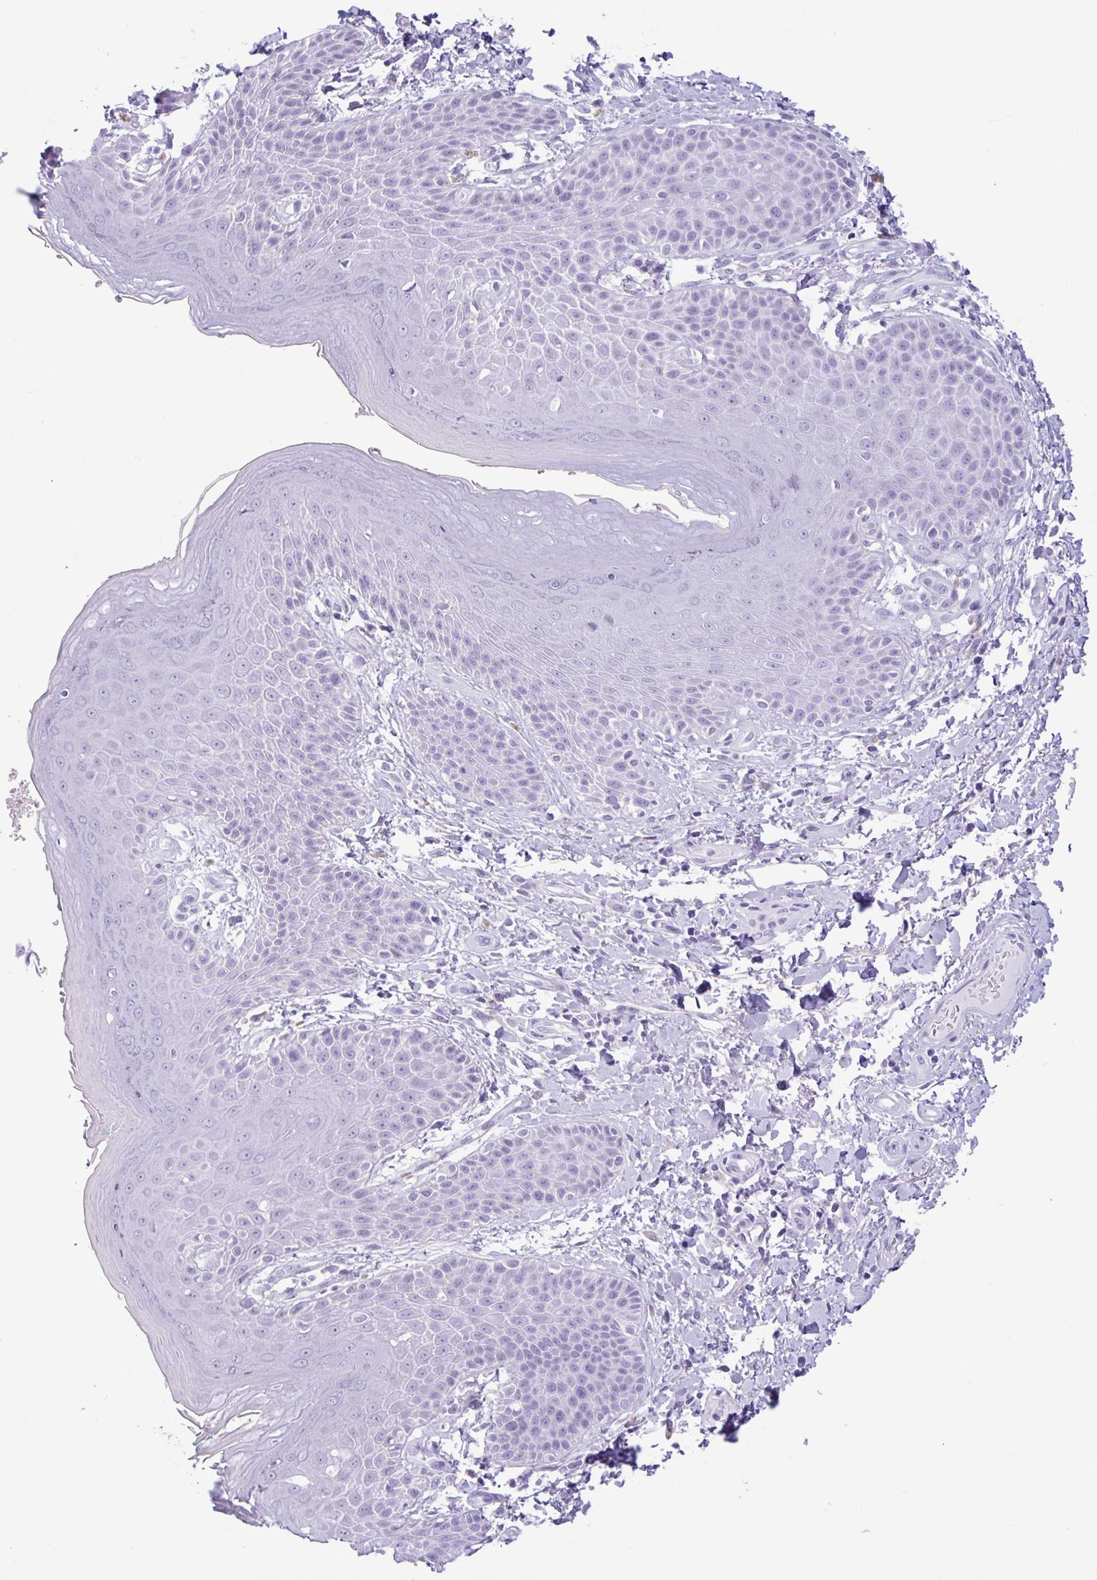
{"staining": {"intensity": "negative", "quantity": "none", "location": "none"}, "tissue": "skin", "cell_type": "Epidermal cells", "image_type": "normal", "snomed": [{"axis": "morphology", "description": "Normal tissue, NOS"}, {"axis": "topography", "description": "Peripheral nerve tissue"}], "caption": "A high-resolution photomicrograph shows immunohistochemistry staining of normal skin, which displays no significant staining in epidermal cells. (Immunohistochemistry, brightfield microscopy, high magnification).", "gene": "CTSE", "patient": {"sex": "male", "age": 51}}